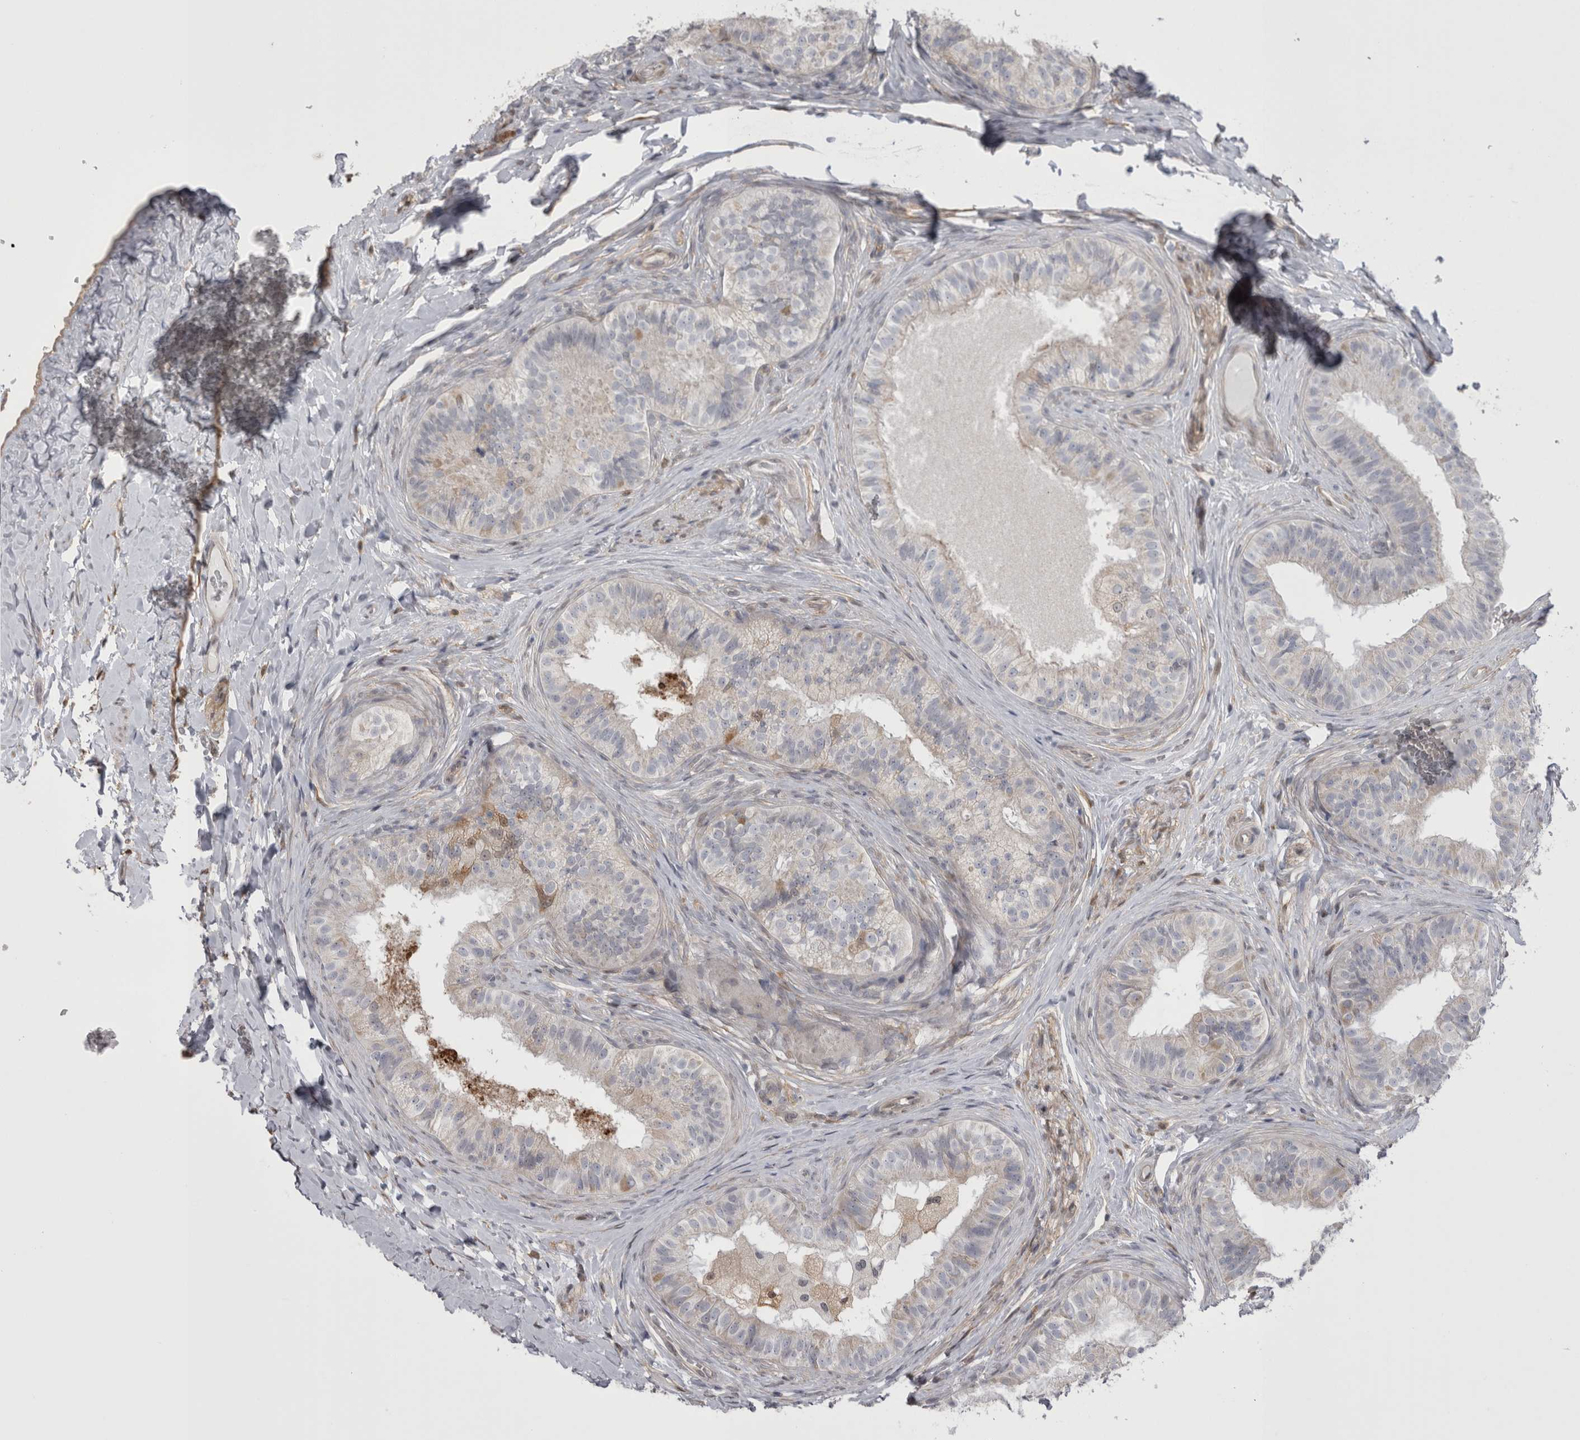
{"staining": {"intensity": "moderate", "quantity": "<25%", "location": "cytoplasmic/membranous"}, "tissue": "epididymis", "cell_type": "Glandular cells", "image_type": "normal", "snomed": [{"axis": "morphology", "description": "Normal tissue, NOS"}, {"axis": "topography", "description": "Epididymis"}], "caption": "Unremarkable epididymis demonstrates moderate cytoplasmic/membranous expression in about <25% of glandular cells, visualized by immunohistochemistry. (Stains: DAB in brown, nuclei in blue, Microscopy: brightfield microscopy at high magnification).", "gene": "CHIC1", "patient": {"sex": "male", "age": 49}}